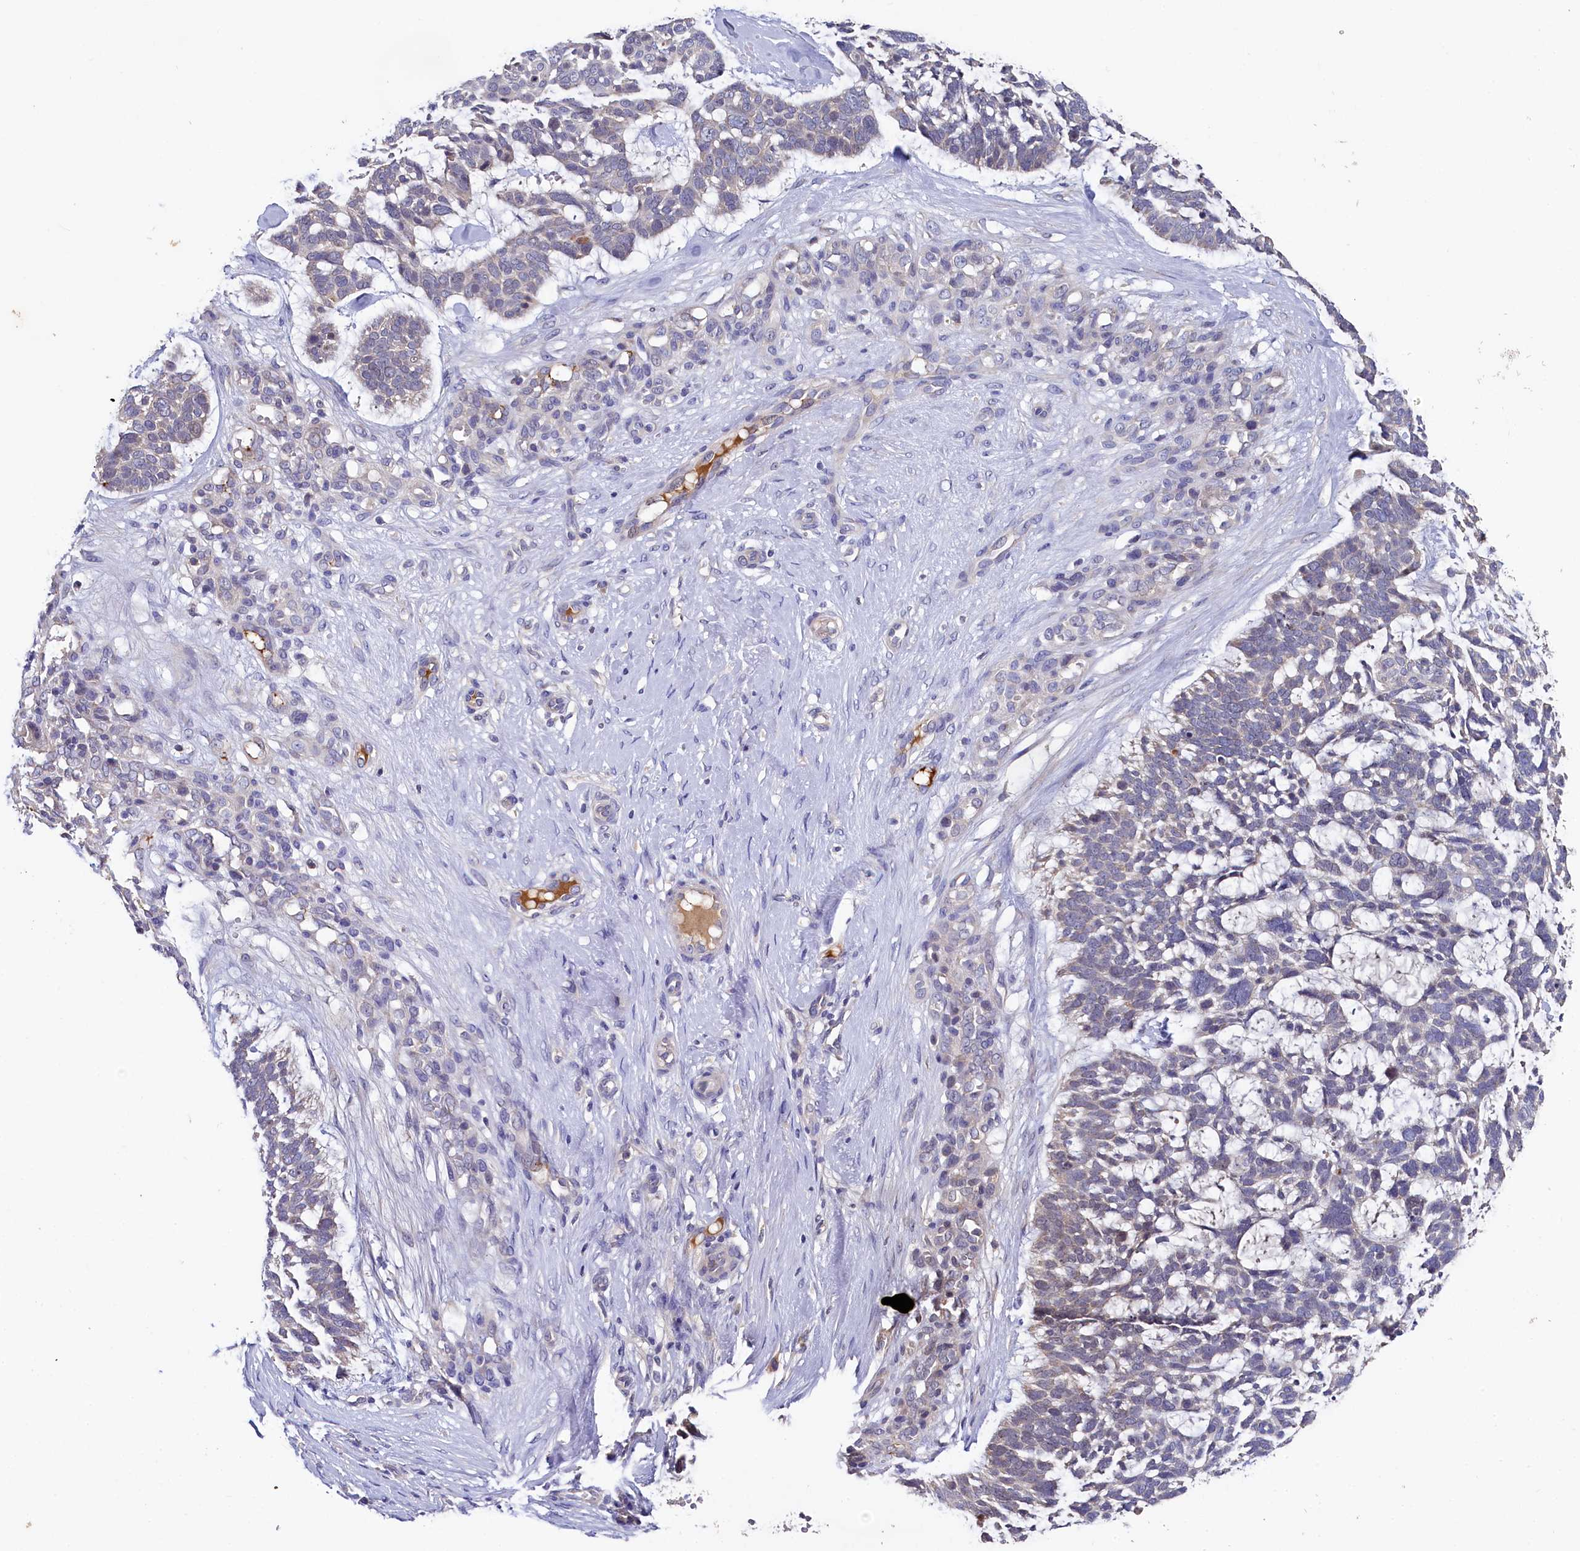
{"staining": {"intensity": "negative", "quantity": "none", "location": "none"}, "tissue": "skin cancer", "cell_type": "Tumor cells", "image_type": "cancer", "snomed": [{"axis": "morphology", "description": "Basal cell carcinoma"}, {"axis": "topography", "description": "Skin"}], "caption": "Tumor cells show no significant protein staining in skin basal cell carcinoma.", "gene": "SPINK9", "patient": {"sex": "male", "age": 88}}